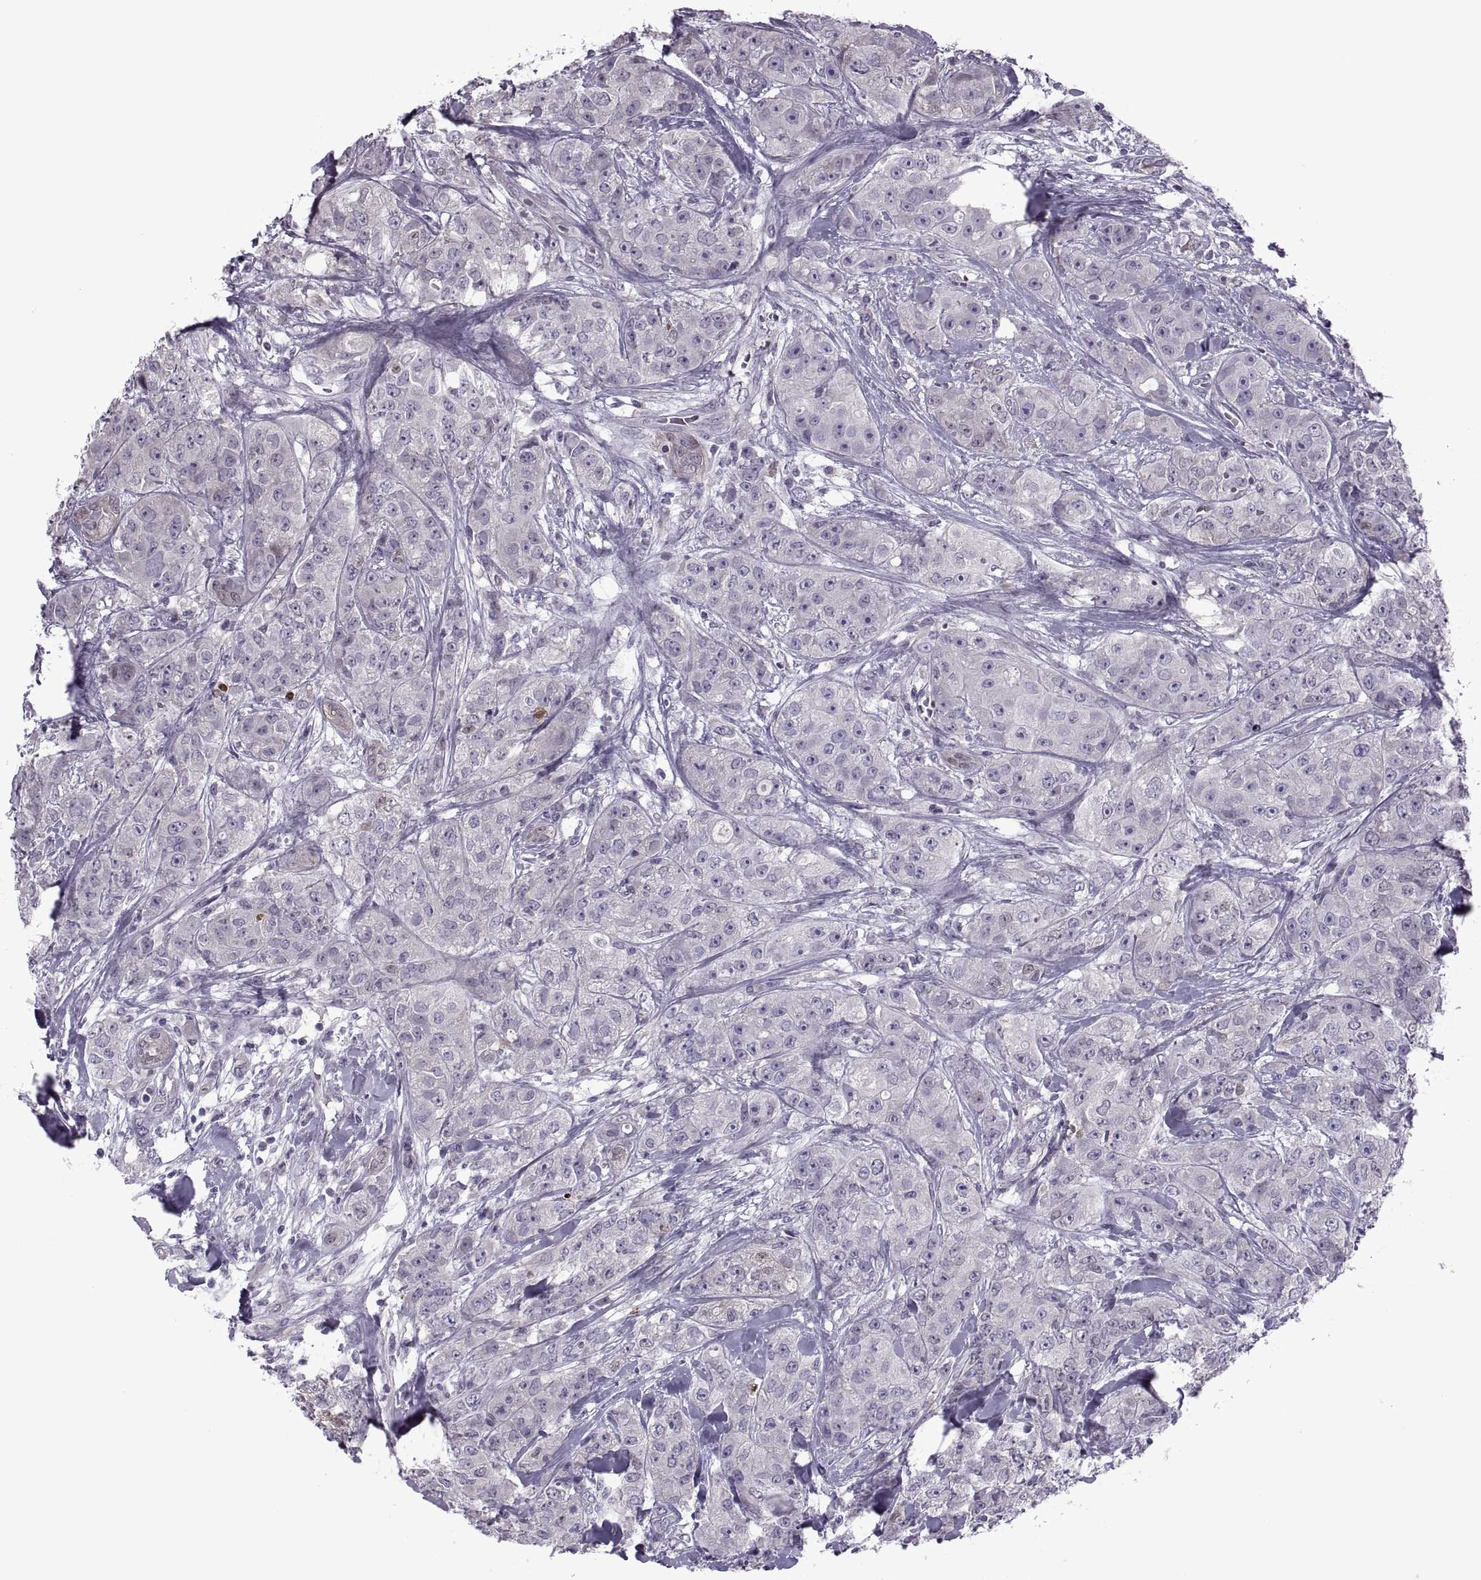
{"staining": {"intensity": "negative", "quantity": "none", "location": "none"}, "tissue": "breast cancer", "cell_type": "Tumor cells", "image_type": "cancer", "snomed": [{"axis": "morphology", "description": "Duct carcinoma"}, {"axis": "topography", "description": "Breast"}], "caption": "Micrograph shows no significant protein expression in tumor cells of intraductal carcinoma (breast).", "gene": "ODF3", "patient": {"sex": "female", "age": 43}}